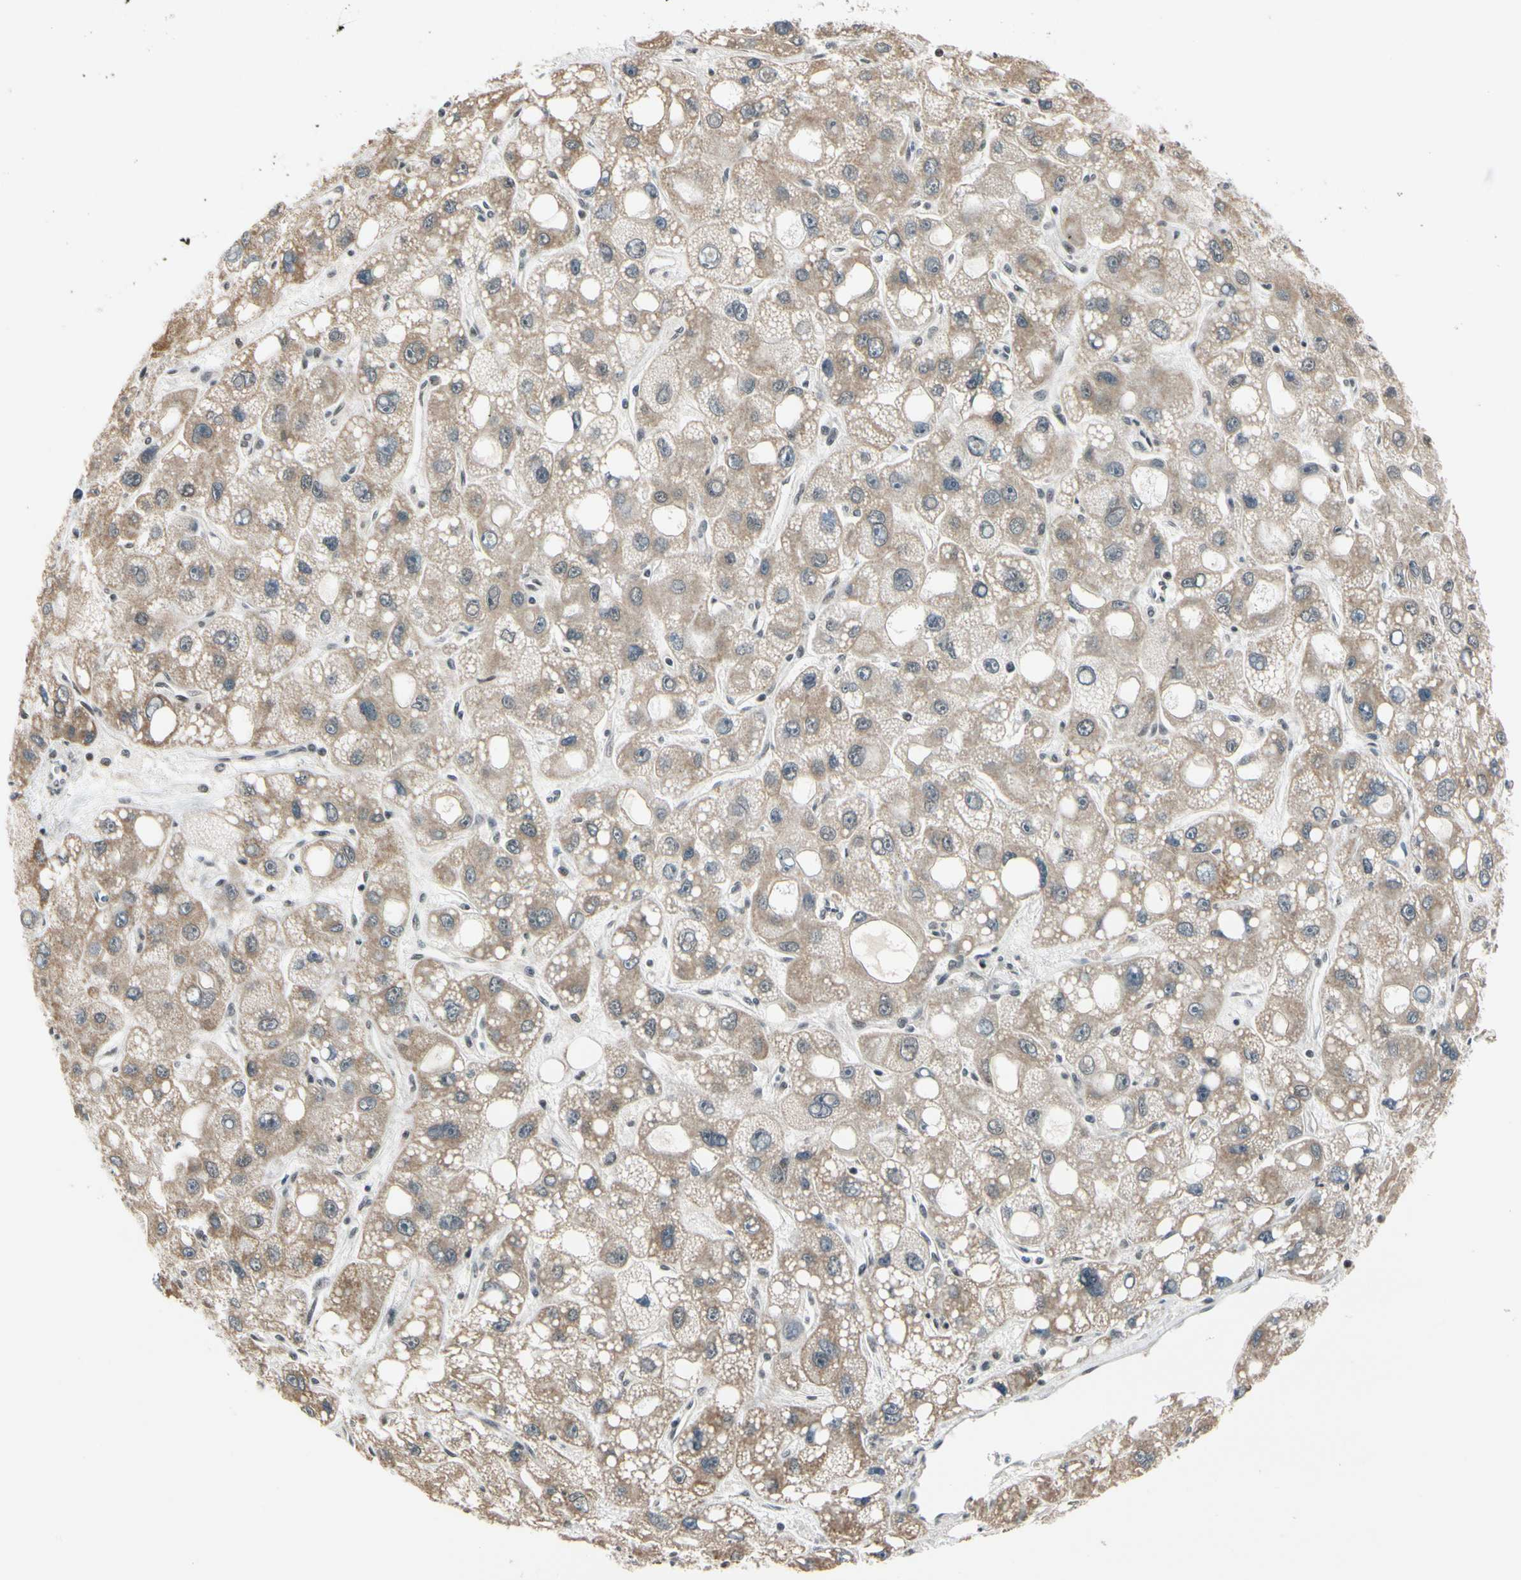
{"staining": {"intensity": "weak", "quantity": ">75%", "location": "cytoplasmic/membranous"}, "tissue": "liver cancer", "cell_type": "Tumor cells", "image_type": "cancer", "snomed": [{"axis": "morphology", "description": "Carcinoma, Hepatocellular, NOS"}, {"axis": "topography", "description": "Liver"}], "caption": "The micrograph demonstrates immunohistochemical staining of liver cancer (hepatocellular carcinoma). There is weak cytoplasmic/membranous staining is appreciated in approximately >75% of tumor cells.", "gene": "TAF12", "patient": {"sex": "male", "age": 55}}